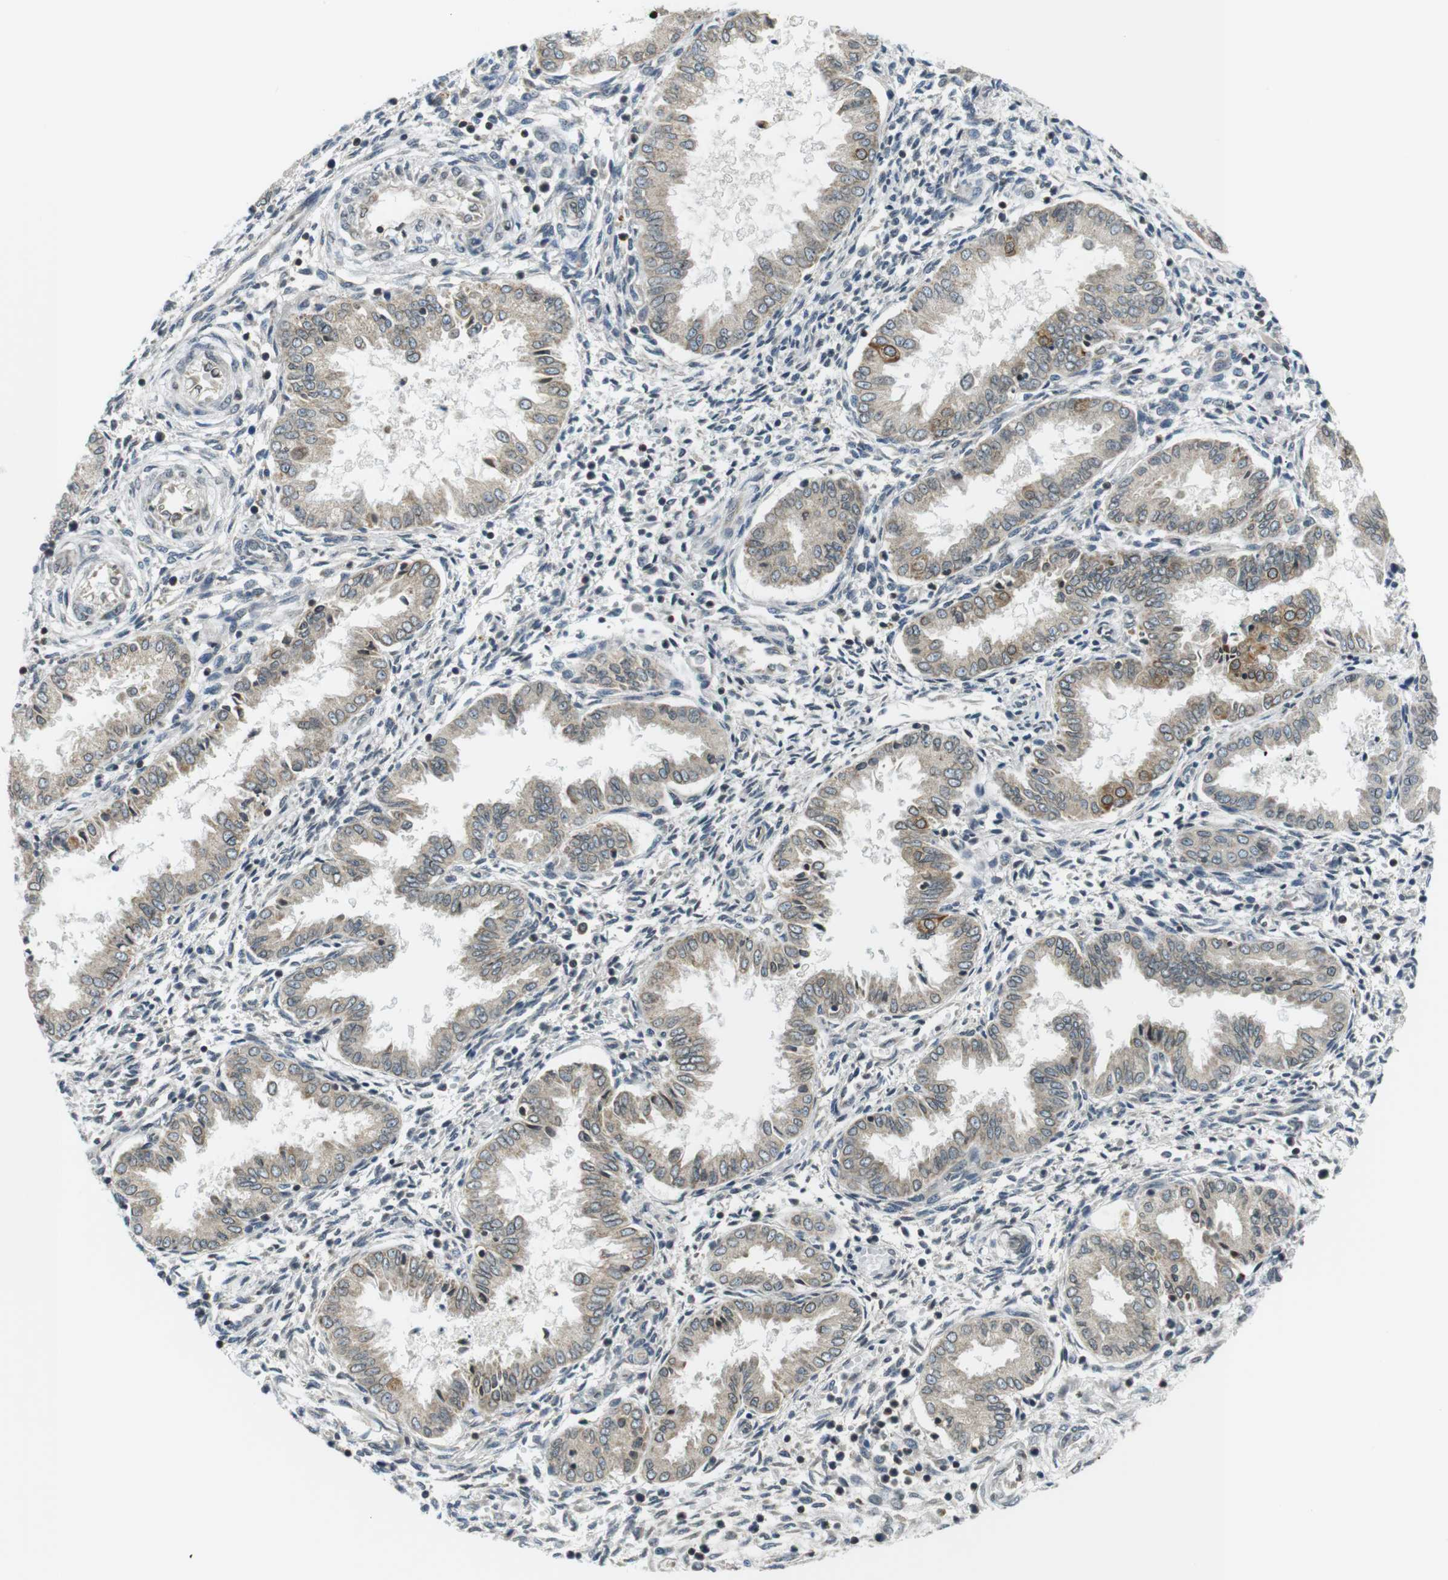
{"staining": {"intensity": "negative", "quantity": "none", "location": "none"}, "tissue": "endometrium", "cell_type": "Cells in endometrial stroma", "image_type": "normal", "snomed": [{"axis": "morphology", "description": "Normal tissue, NOS"}, {"axis": "topography", "description": "Endometrium"}], "caption": "Immunohistochemical staining of normal endometrium shows no significant expression in cells in endometrial stroma. The staining is performed using DAB (3,3'-diaminobenzidine) brown chromogen with nuclei counter-stained in using hematoxylin.", "gene": "TMX4", "patient": {"sex": "female", "age": 33}}